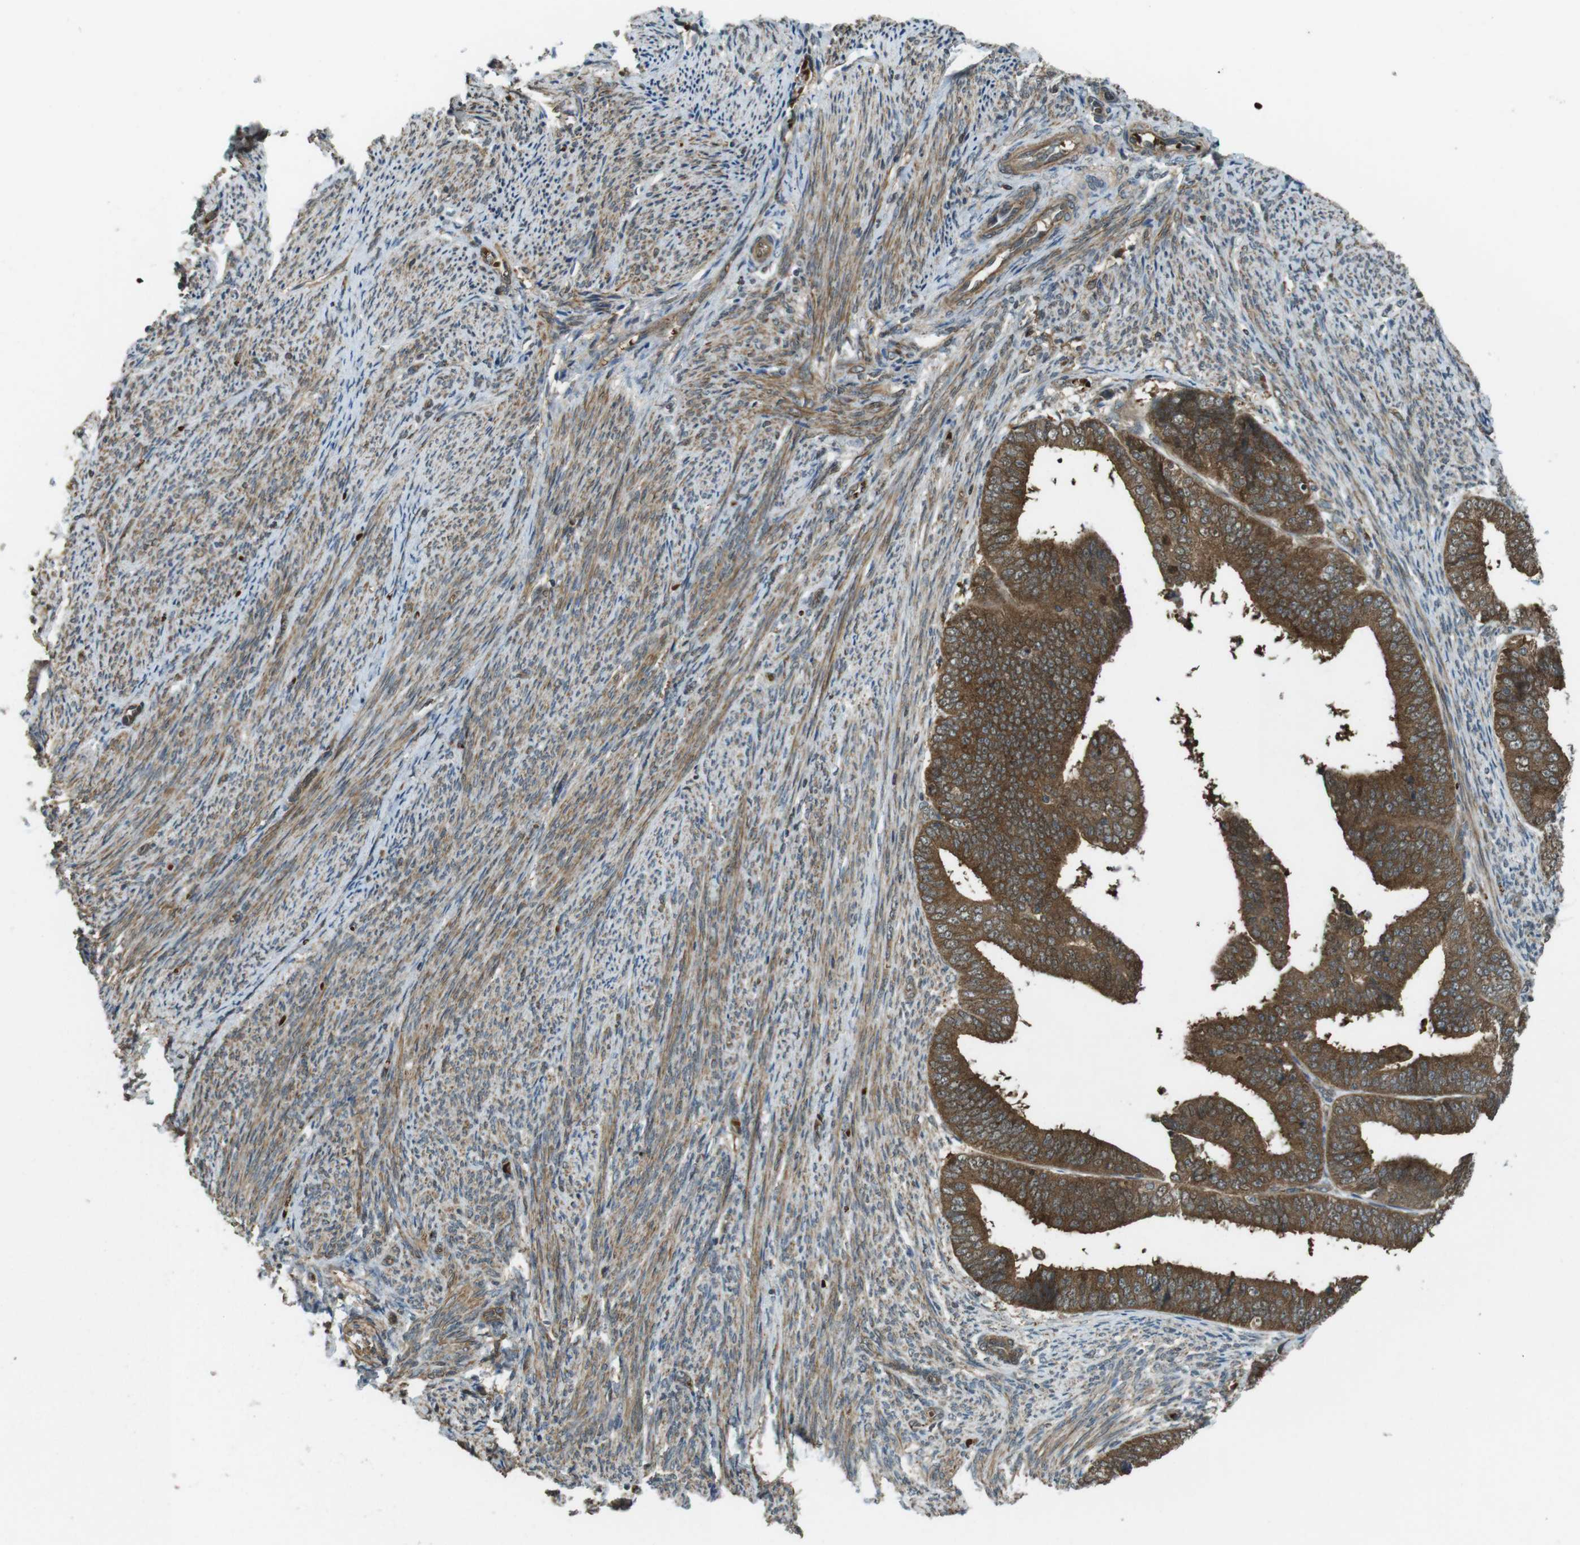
{"staining": {"intensity": "strong", "quantity": ">75%", "location": "cytoplasmic/membranous"}, "tissue": "endometrial cancer", "cell_type": "Tumor cells", "image_type": "cancer", "snomed": [{"axis": "morphology", "description": "Adenocarcinoma, NOS"}, {"axis": "topography", "description": "Endometrium"}], "caption": "DAB immunohistochemical staining of adenocarcinoma (endometrial) demonstrates strong cytoplasmic/membranous protein staining in approximately >75% of tumor cells.", "gene": "LRRC3B", "patient": {"sex": "female", "age": 63}}